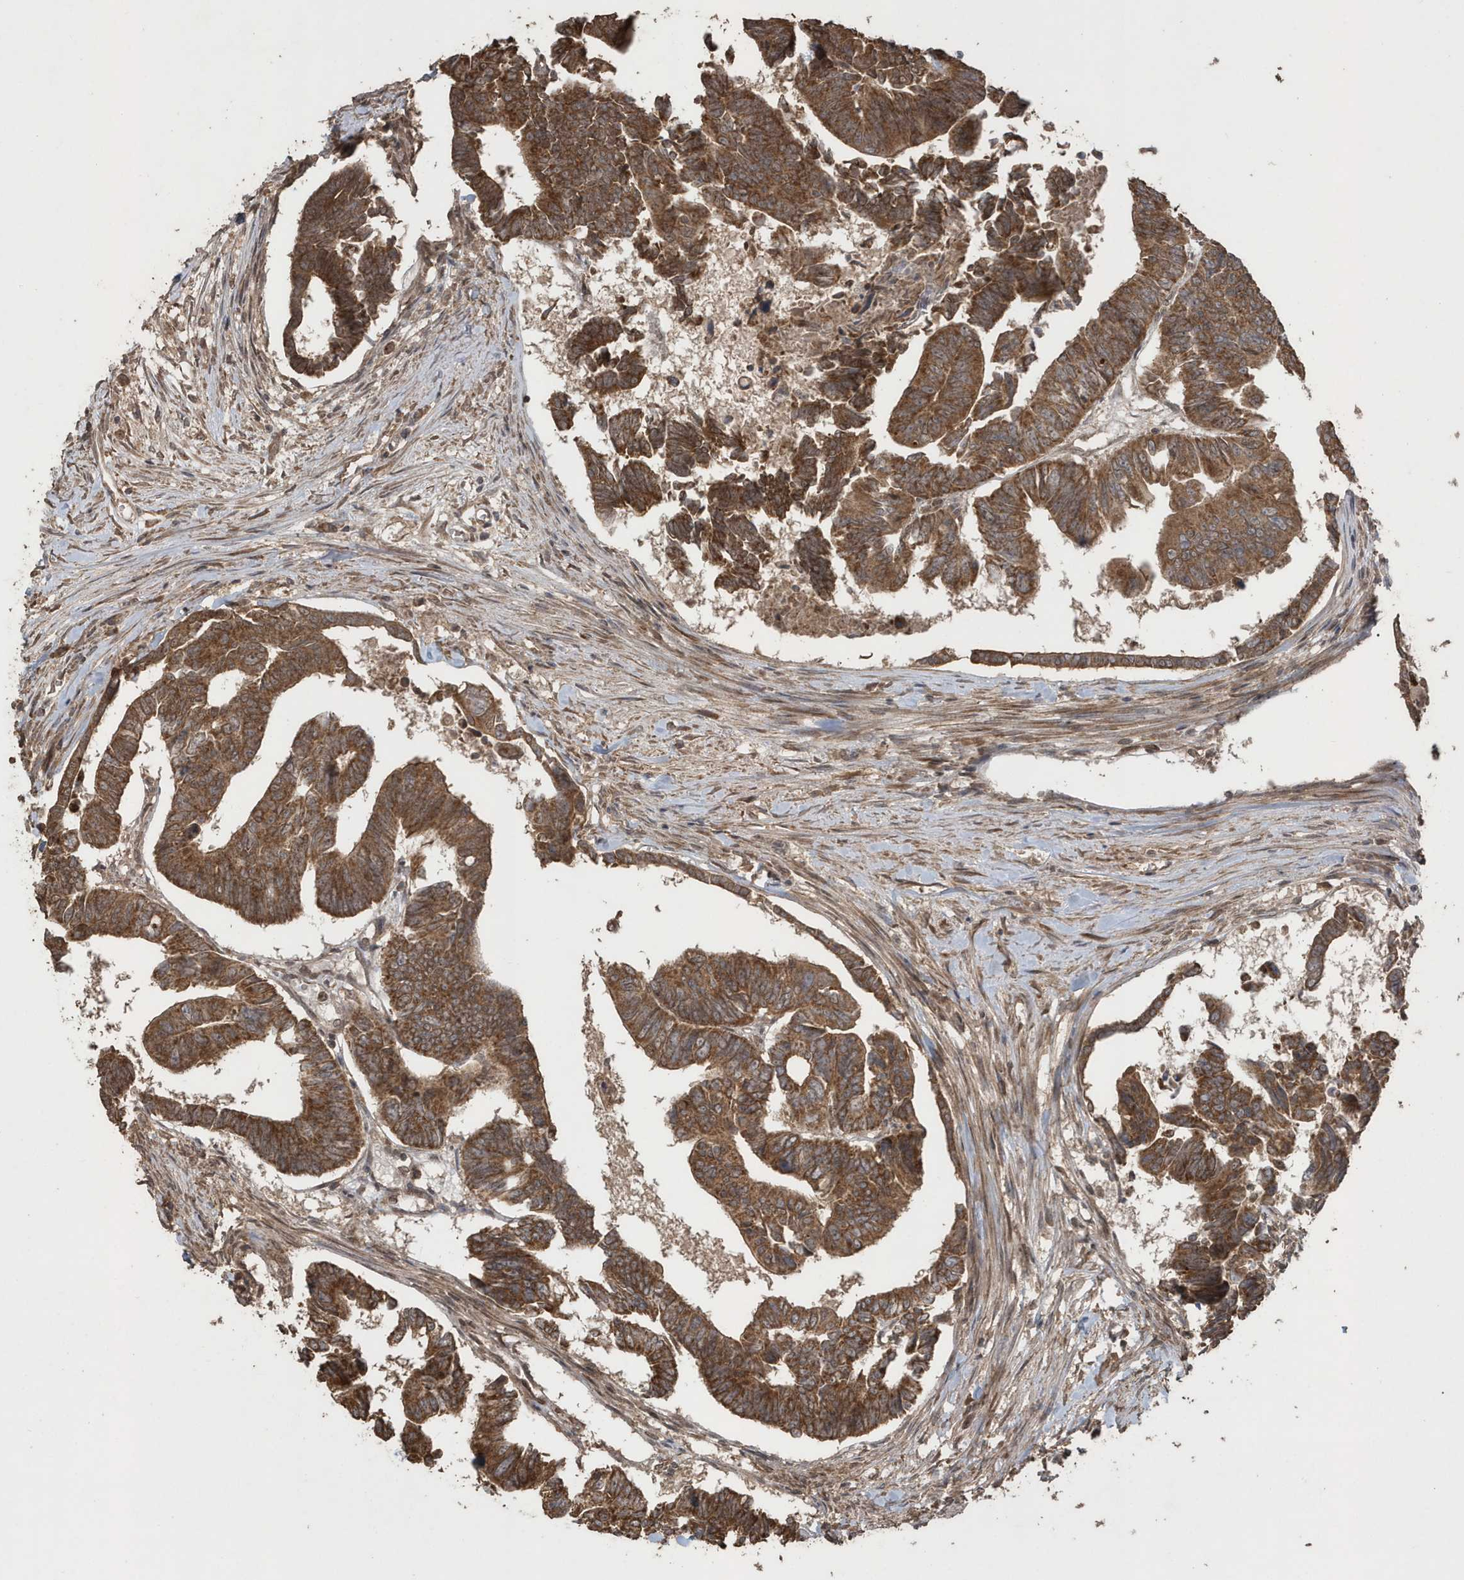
{"staining": {"intensity": "strong", "quantity": ">75%", "location": "cytoplasmic/membranous"}, "tissue": "colorectal cancer", "cell_type": "Tumor cells", "image_type": "cancer", "snomed": [{"axis": "morphology", "description": "Adenocarcinoma, NOS"}, {"axis": "topography", "description": "Rectum"}], "caption": "Colorectal adenocarcinoma stained with a protein marker exhibits strong staining in tumor cells.", "gene": "PAXBP1", "patient": {"sex": "female", "age": 65}}